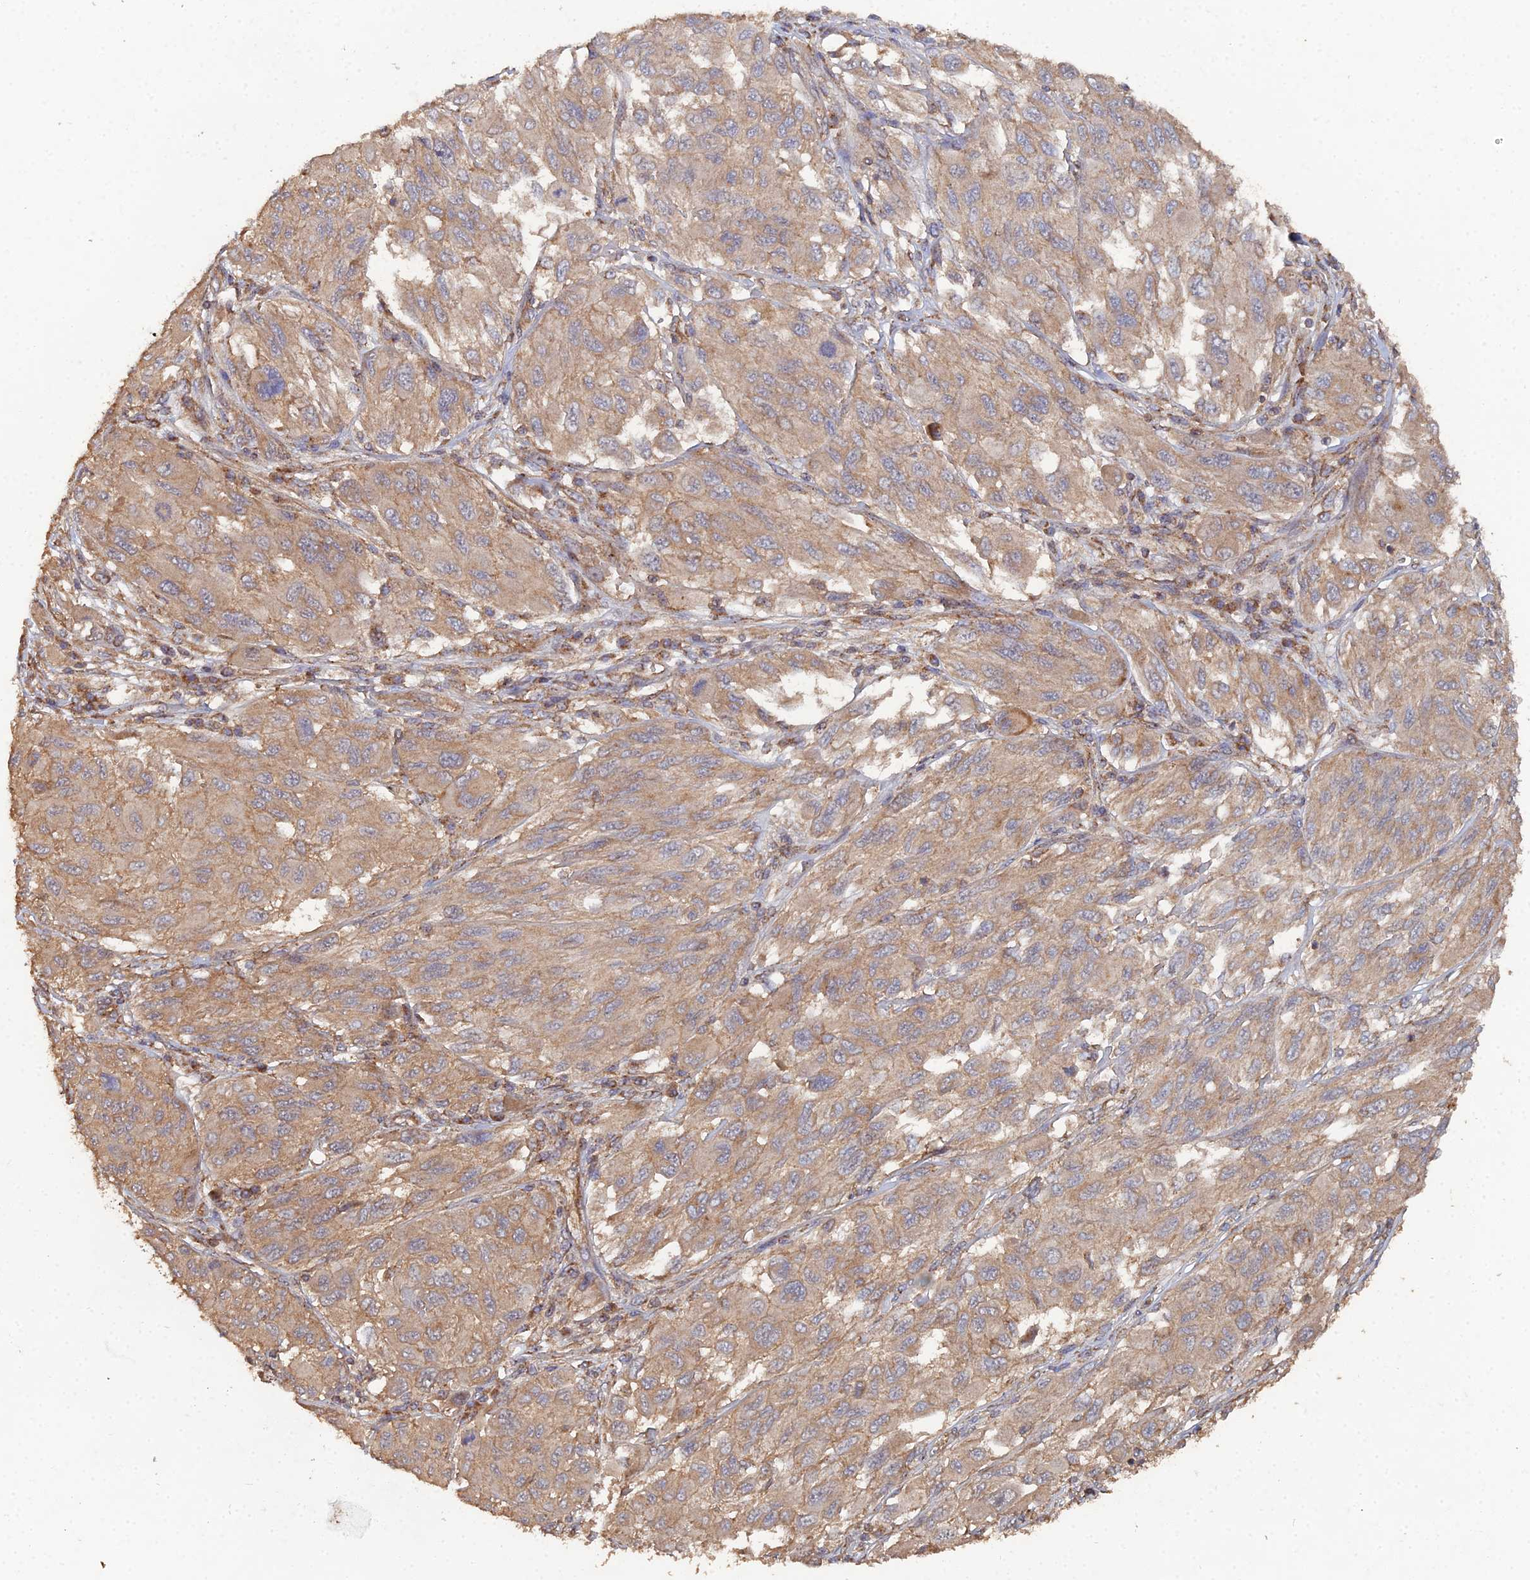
{"staining": {"intensity": "moderate", "quantity": ">75%", "location": "cytoplasmic/membranous"}, "tissue": "melanoma", "cell_type": "Tumor cells", "image_type": "cancer", "snomed": [{"axis": "morphology", "description": "Malignant melanoma, NOS"}, {"axis": "topography", "description": "Skin"}], "caption": "IHC of human melanoma displays medium levels of moderate cytoplasmic/membranous expression in about >75% of tumor cells.", "gene": "SPANXN4", "patient": {"sex": "female", "age": 91}}